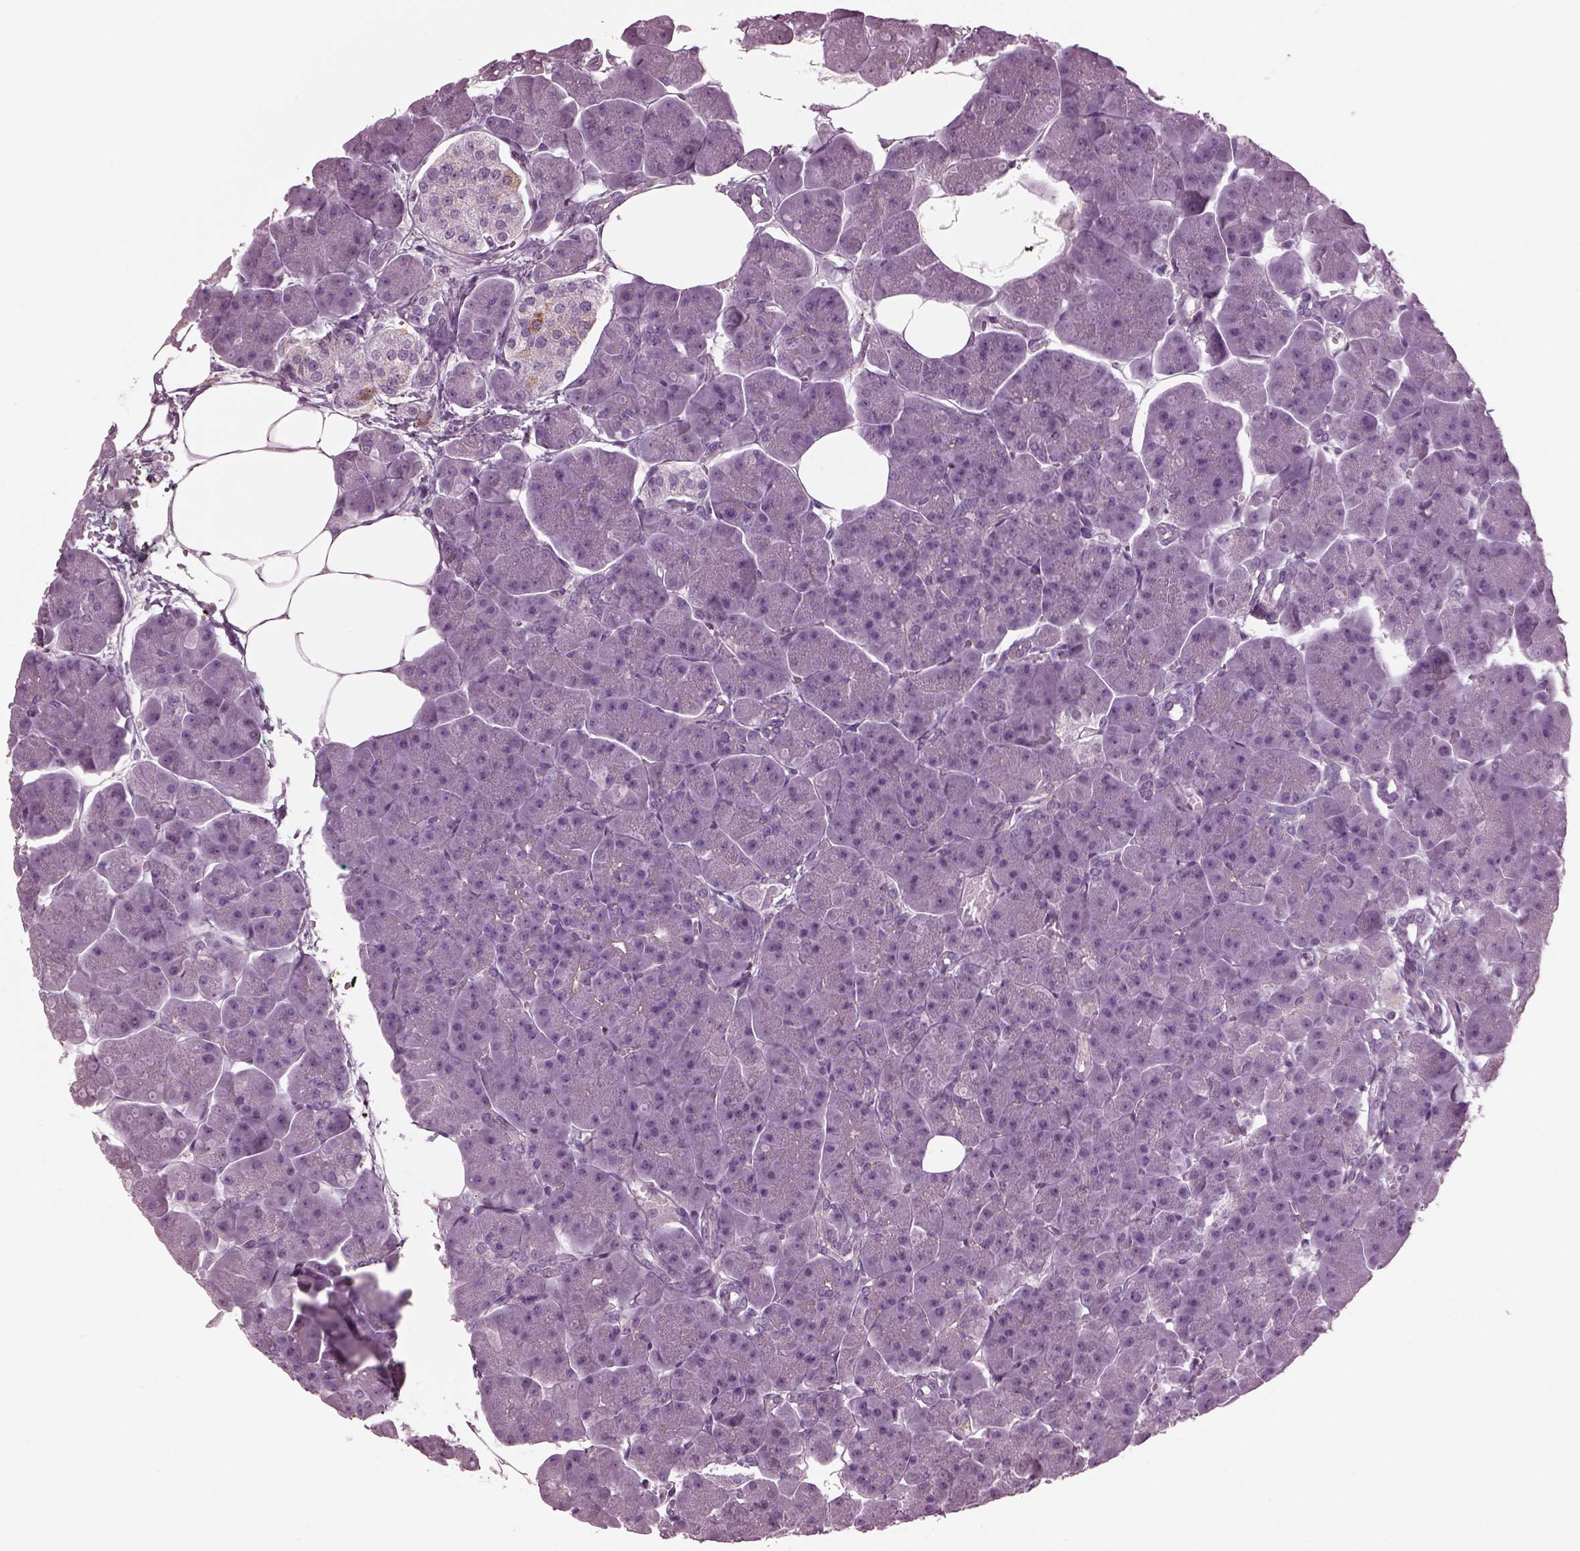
{"staining": {"intensity": "negative", "quantity": "none", "location": "none"}, "tissue": "pancreas", "cell_type": "Exocrine glandular cells", "image_type": "normal", "snomed": [{"axis": "morphology", "description": "Normal tissue, NOS"}, {"axis": "topography", "description": "Adipose tissue"}, {"axis": "topography", "description": "Pancreas"}, {"axis": "topography", "description": "Peripheral nerve tissue"}], "caption": "Exocrine glandular cells are negative for protein expression in benign human pancreas. (DAB (3,3'-diaminobenzidine) immunohistochemistry (IHC) visualized using brightfield microscopy, high magnification).", "gene": "GDF11", "patient": {"sex": "female", "age": 58}}